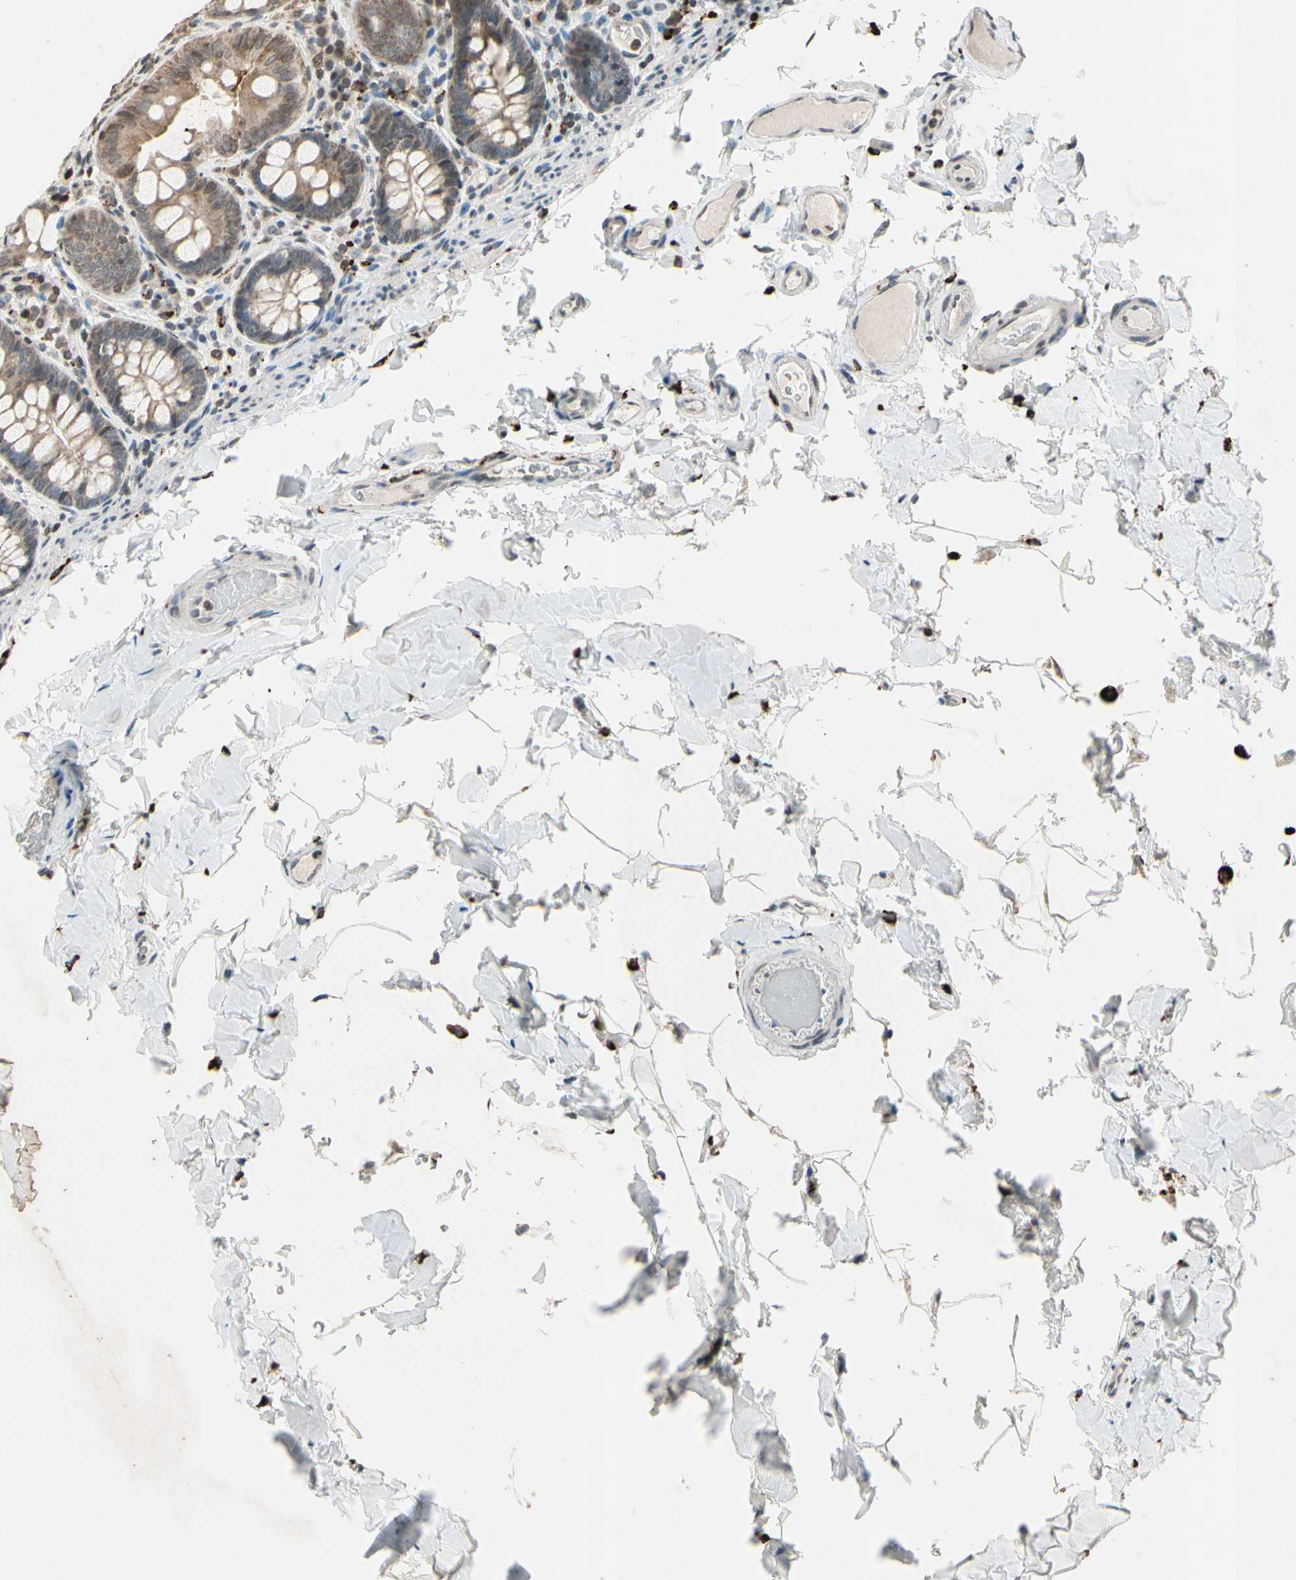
{"staining": {"intensity": "negative", "quantity": "<25%", "location": "cytoplasmic/membranous"}, "tissue": "colon", "cell_type": "Endothelial cells", "image_type": "normal", "snomed": [{"axis": "morphology", "description": "Normal tissue, NOS"}, {"axis": "topography", "description": "Colon"}], "caption": "Immunohistochemistry image of benign colon: human colon stained with DAB shows no significant protein positivity in endothelial cells. (Immunohistochemistry, brightfield microscopy, high magnification).", "gene": "CLDN11", "patient": {"sex": "female", "age": 61}}